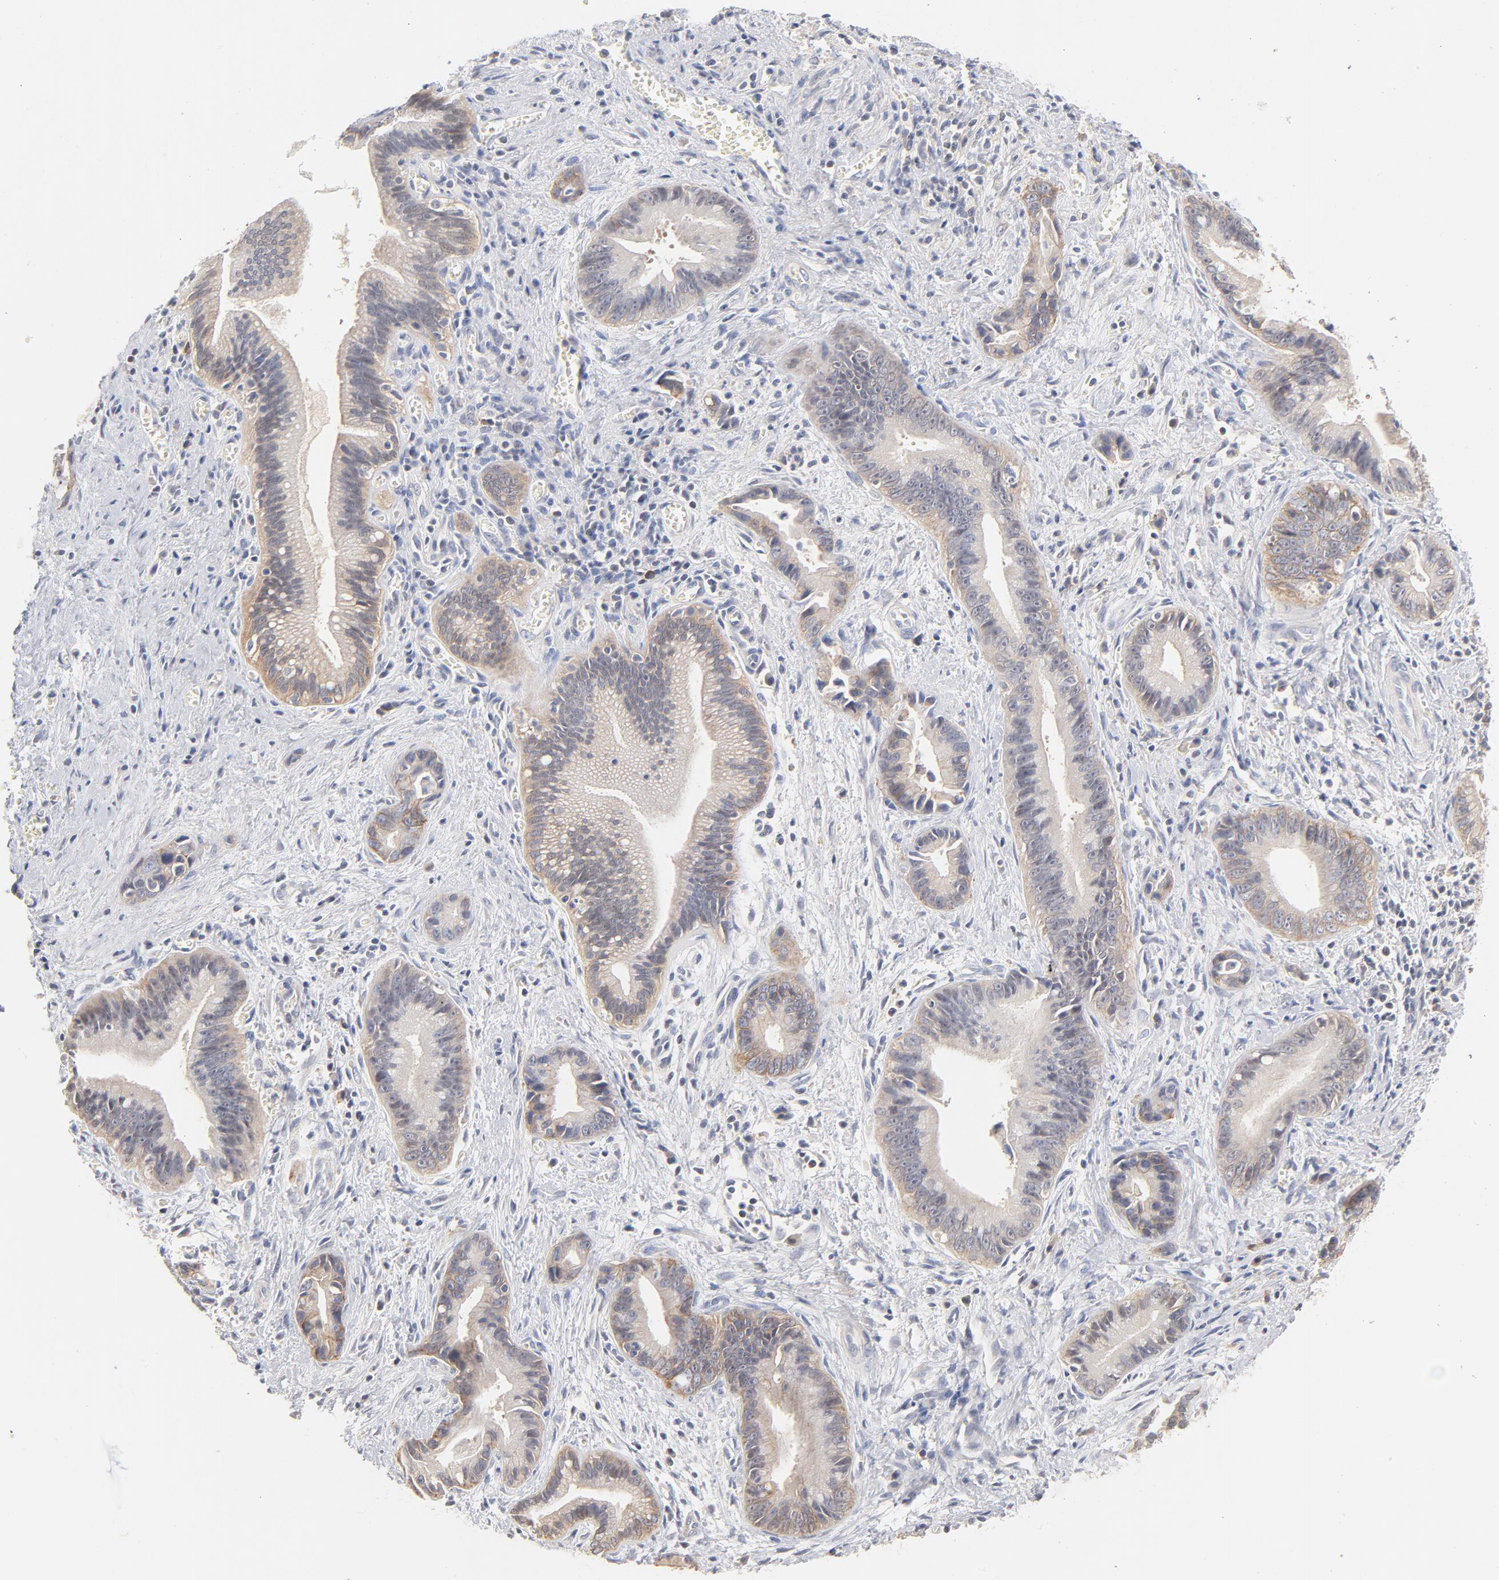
{"staining": {"intensity": "weak", "quantity": ">75%", "location": "cytoplasmic/membranous"}, "tissue": "liver cancer", "cell_type": "Tumor cells", "image_type": "cancer", "snomed": [{"axis": "morphology", "description": "Cholangiocarcinoma"}, {"axis": "topography", "description": "Liver"}], "caption": "Tumor cells demonstrate low levels of weak cytoplasmic/membranous positivity in approximately >75% of cells in cholangiocarcinoma (liver).", "gene": "SETD3", "patient": {"sex": "female", "age": 55}}